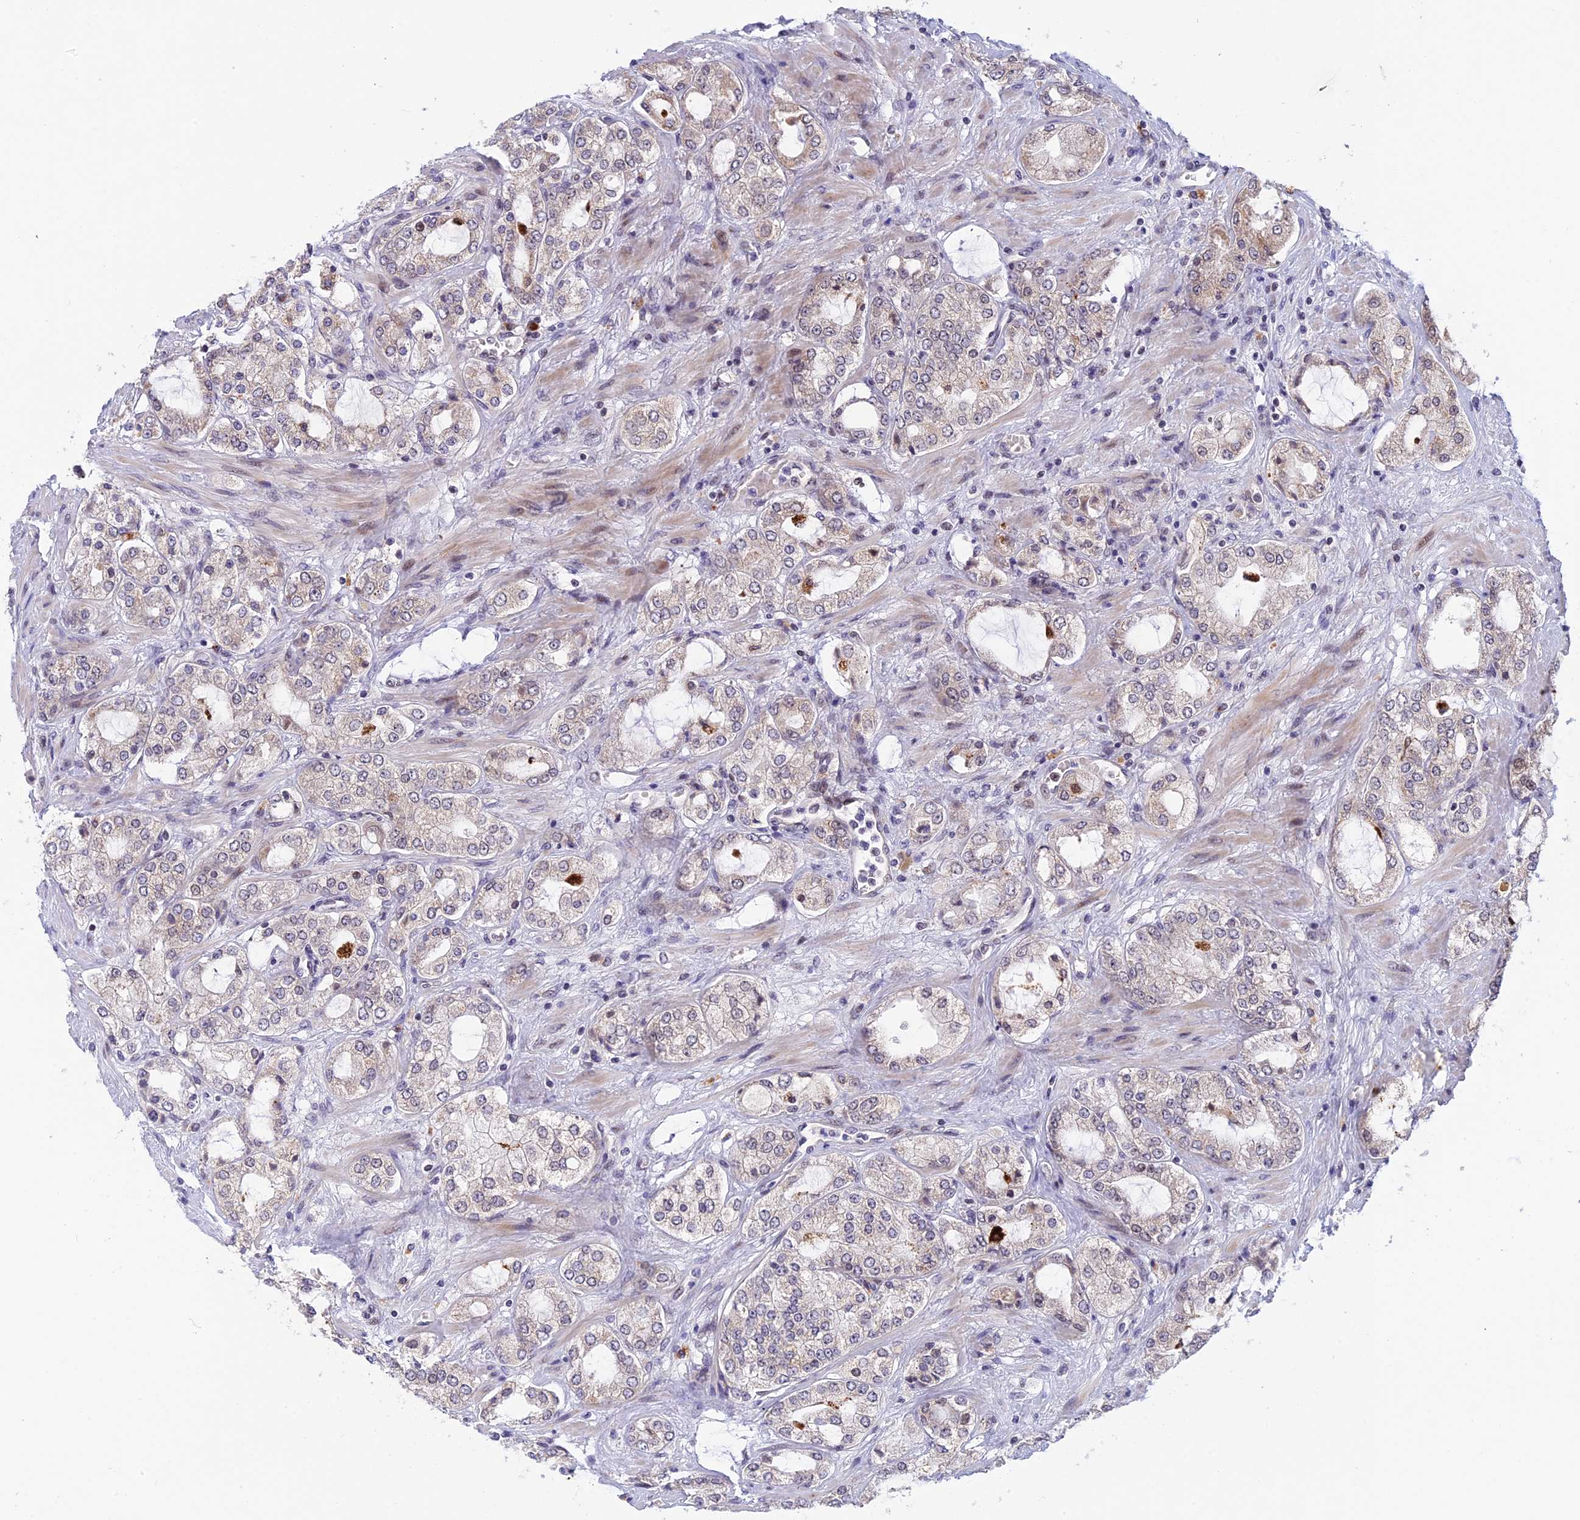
{"staining": {"intensity": "negative", "quantity": "none", "location": "none"}, "tissue": "prostate cancer", "cell_type": "Tumor cells", "image_type": "cancer", "snomed": [{"axis": "morphology", "description": "Adenocarcinoma, High grade"}, {"axis": "topography", "description": "Prostate"}], "caption": "Immunohistochemistry of human prostate adenocarcinoma (high-grade) demonstrates no expression in tumor cells.", "gene": "POLR2C", "patient": {"sex": "male", "age": 64}}